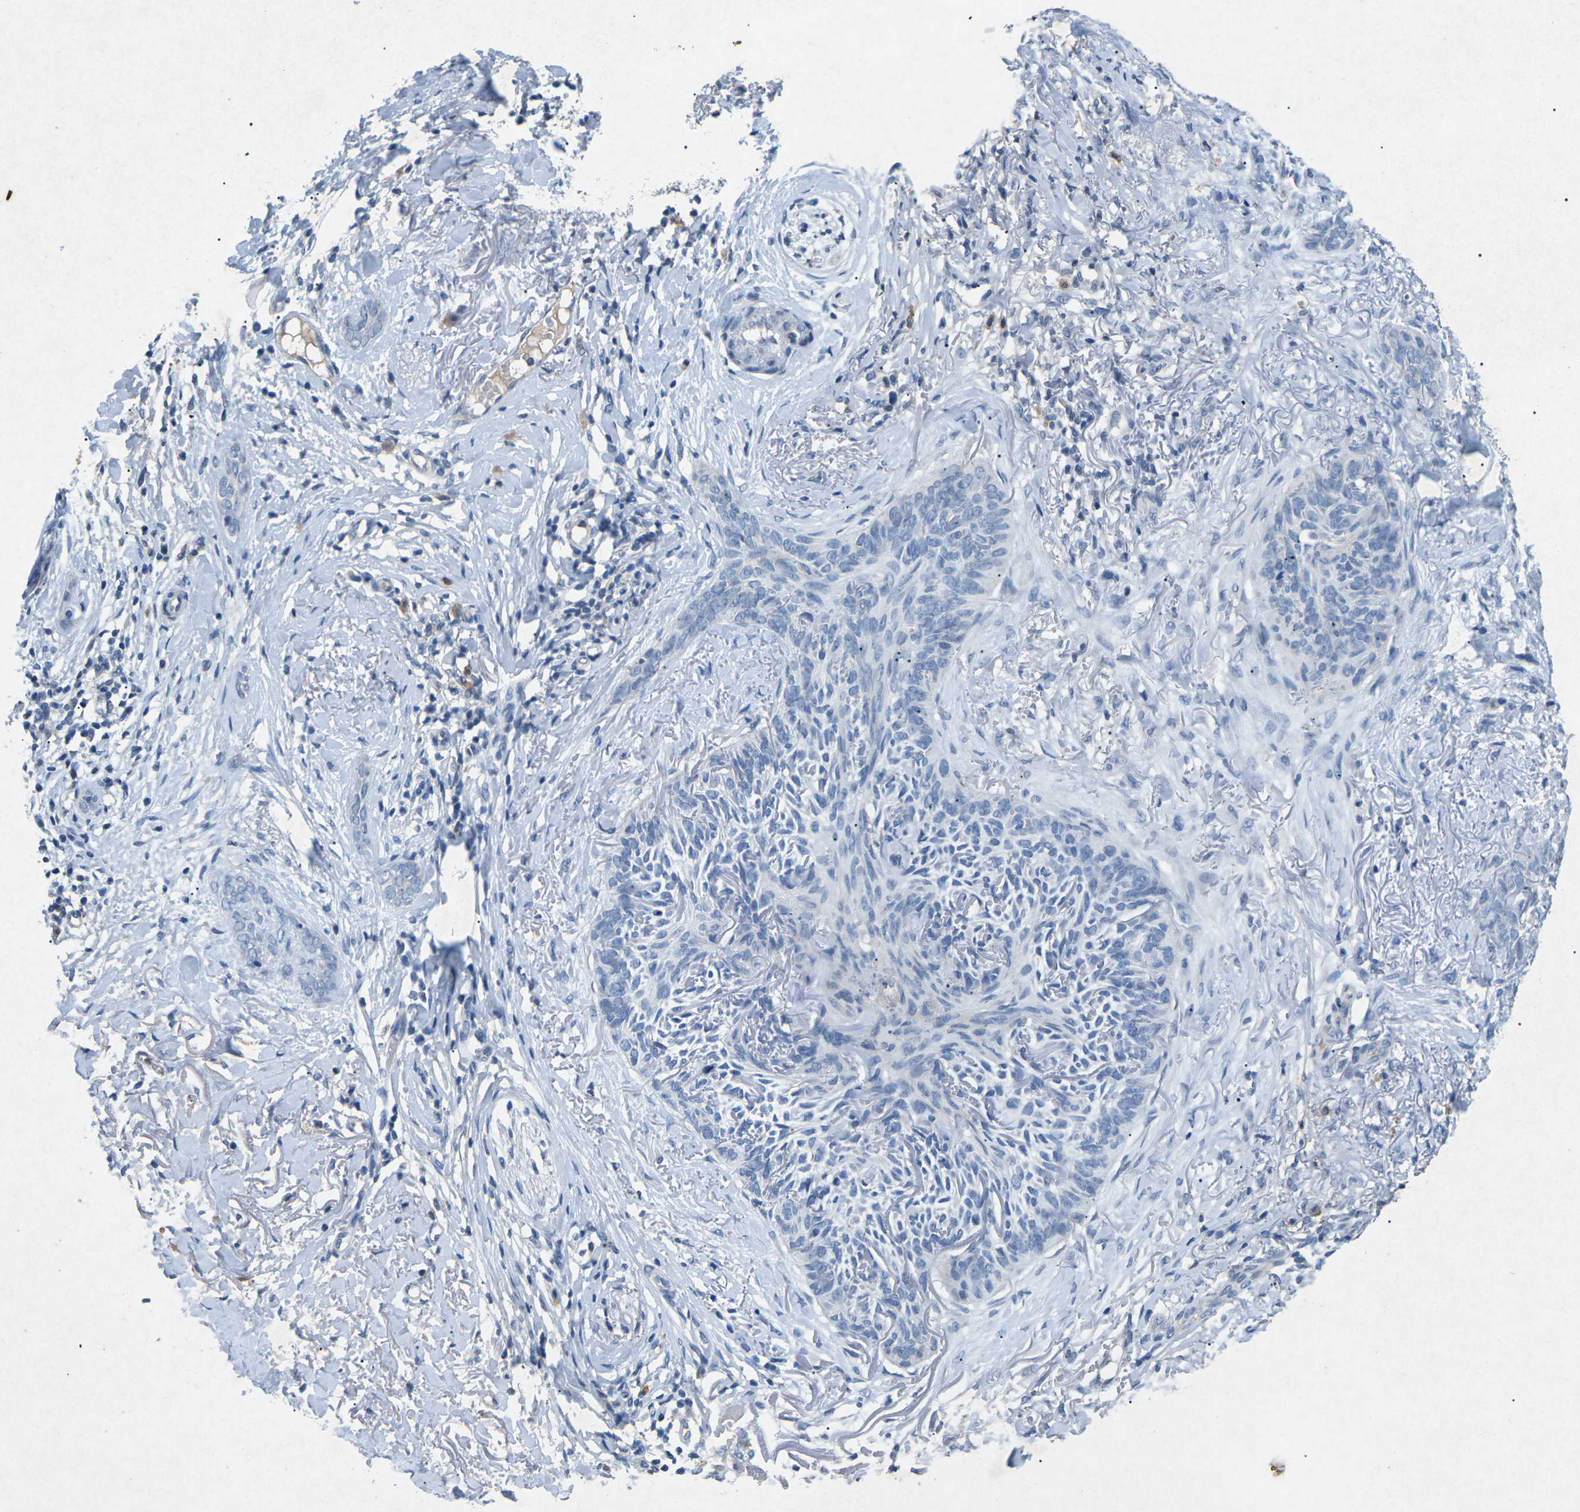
{"staining": {"intensity": "negative", "quantity": "none", "location": "none"}, "tissue": "skin cancer", "cell_type": "Tumor cells", "image_type": "cancer", "snomed": [{"axis": "morphology", "description": "Basal cell carcinoma"}, {"axis": "topography", "description": "Skin"}], "caption": "Immunohistochemistry (IHC) photomicrograph of basal cell carcinoma (skin) stained for a protein (brown), which exhibits no positivity in tumor cells.", "gene": "A1BG", "patient": {"sex": "female", "age": 84}}